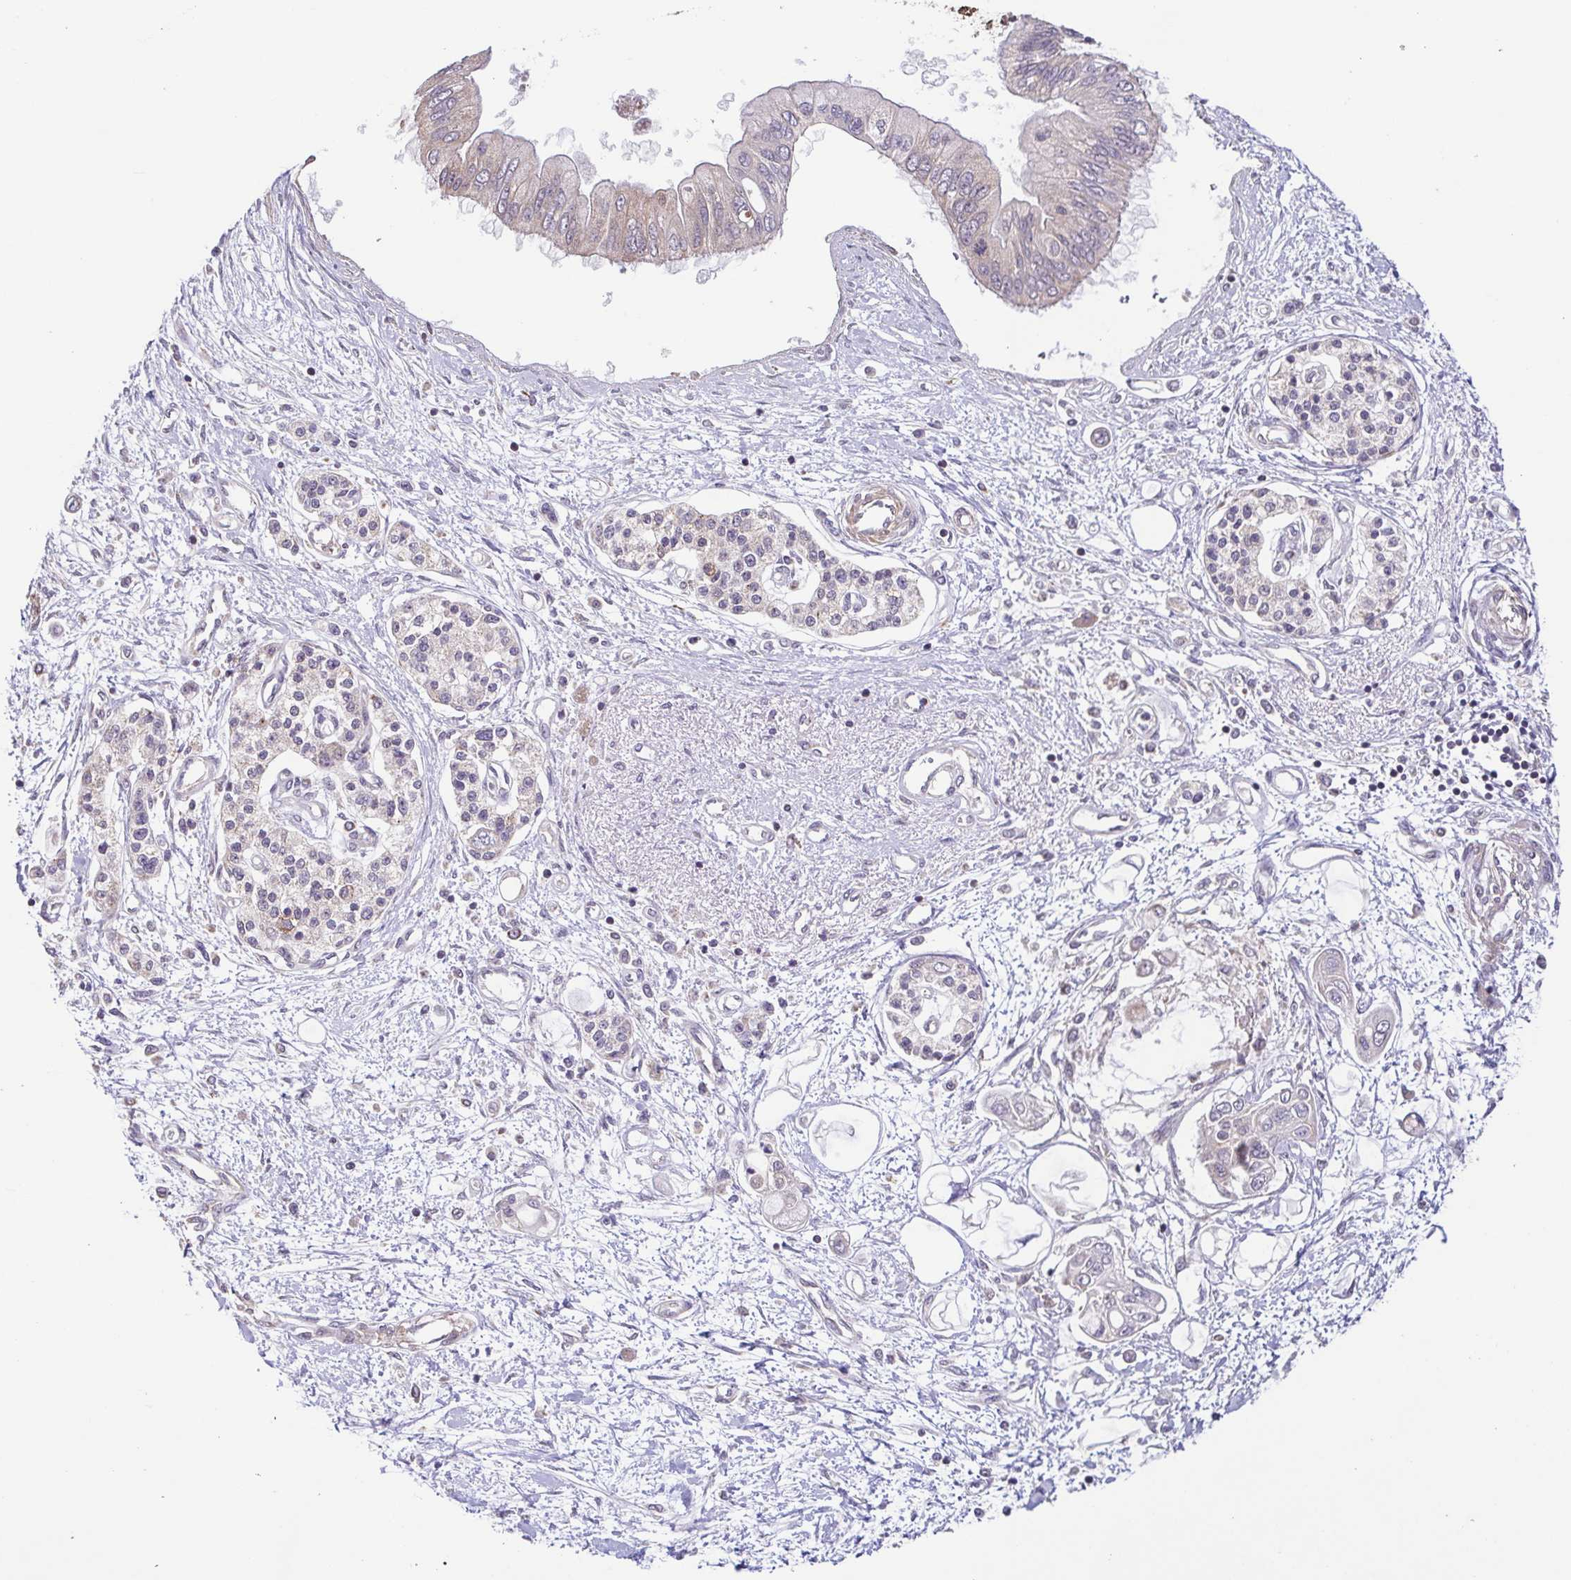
{"staining": {"intensity": "weak", "quantity": "<25%", "location": "cytoplasmic/membranous"}, "tissue": "pancreatic cancer", "cell_type": "Tumor cells", "image_type": "cancer", "snomed": [{"axis": "morphology", "description": "Adenocarcinoma, NOS"}, {"axis": "topography", "description": "Pancreas"}], "caption": "A photomicrograph of human pancreatic cancer is negative for staining in tumor cells.", "gene": "DIP2B", "patient": {"sex": "female", "age": 77}}